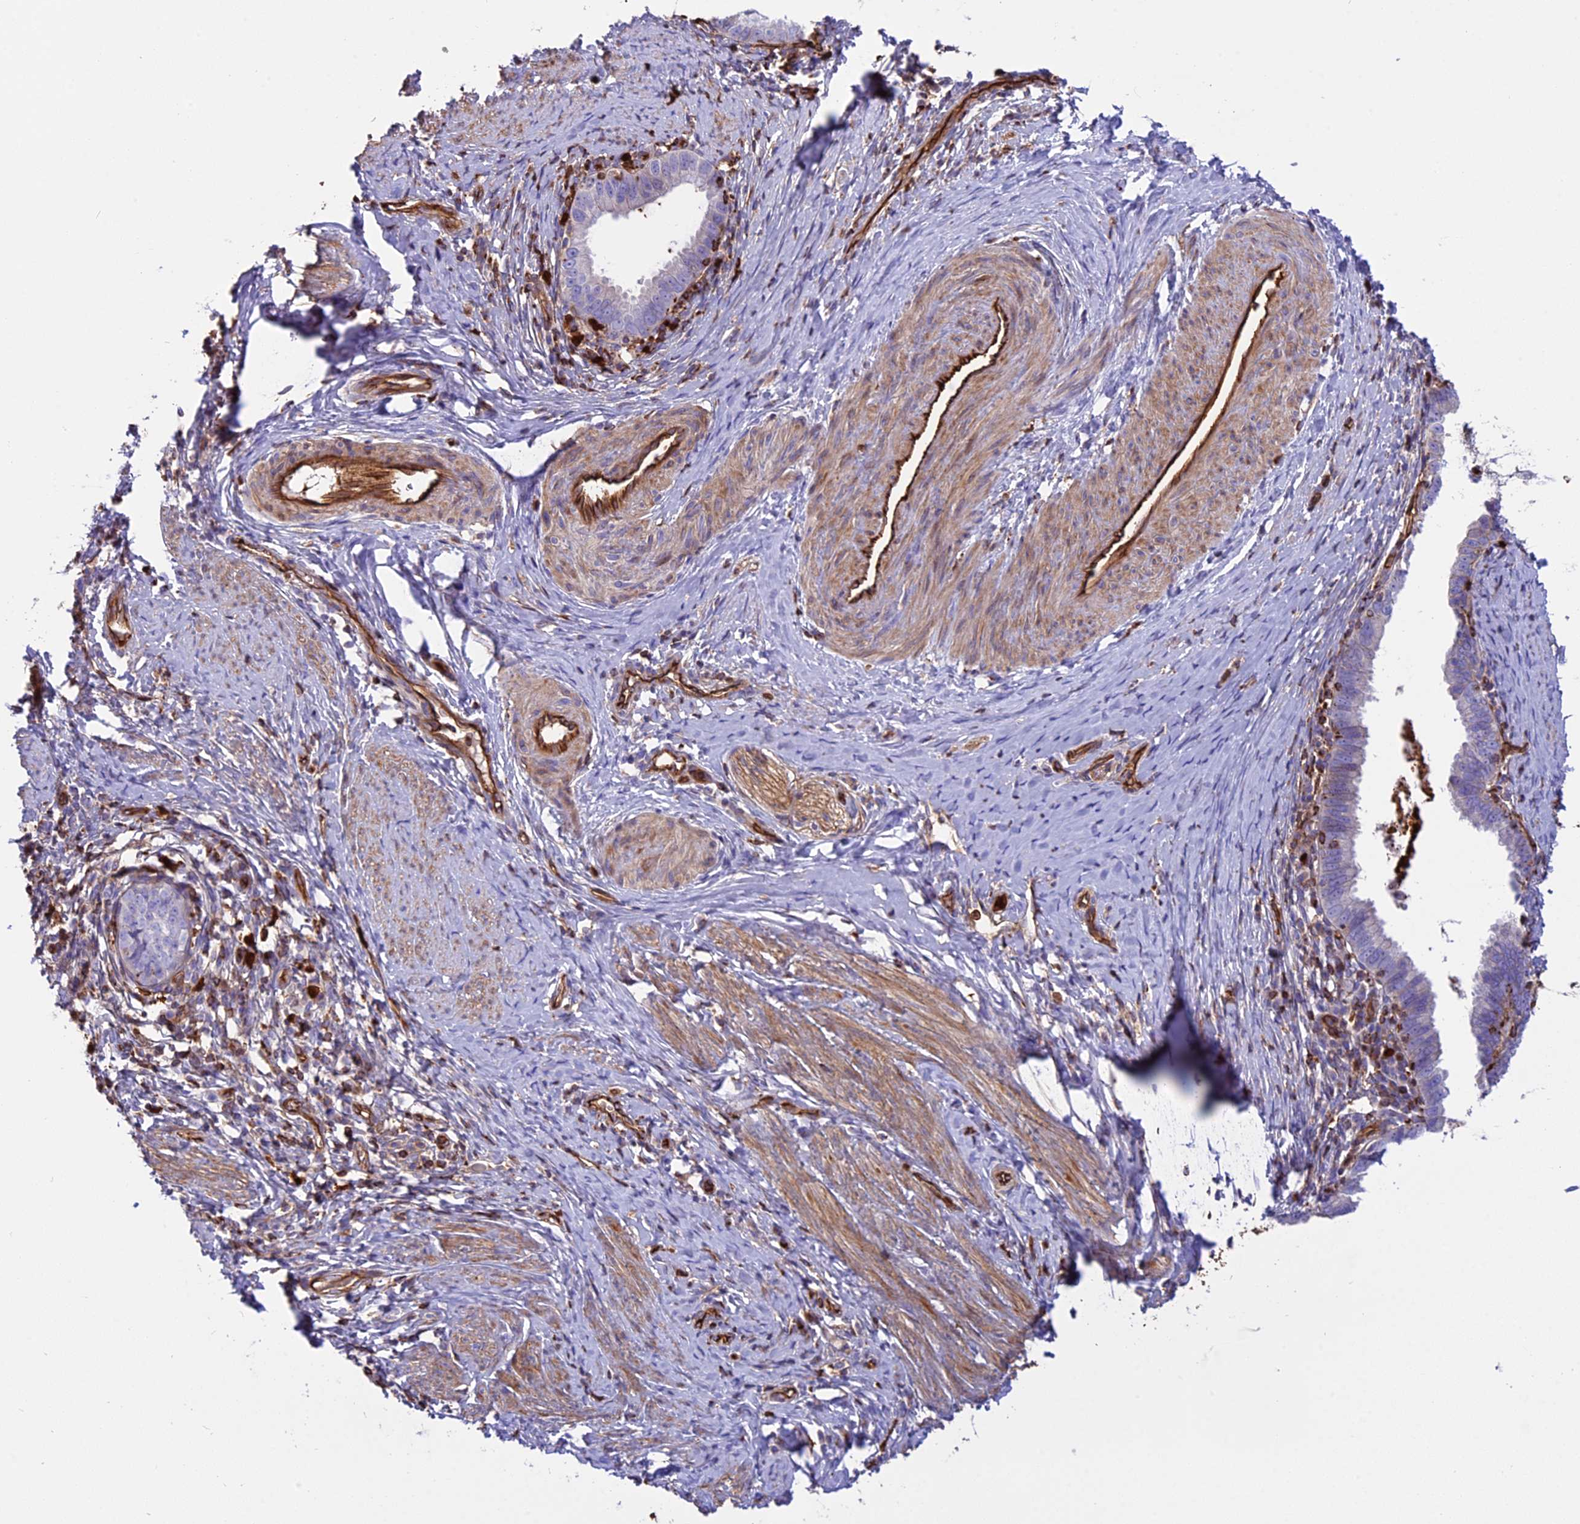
{"staining": {"intensity": "negative", "quantity": "none", "location": "none"}, "tissue": "cervical cancer", "cell_type": "Tumor cells", "image_type": "cancer", "snomed": [{"axis": "morphology", "description": "Adenocarcinoma, NOS"}, {"axis": "topography", "description": "Cervix"}], "caption": "Protein analysis of cervical cancer (adenocarcinoma) exhibits no significant positivity in tumor cells.", "gene": "CD99L2", "patient": {"sex": "female", "age": 36}}